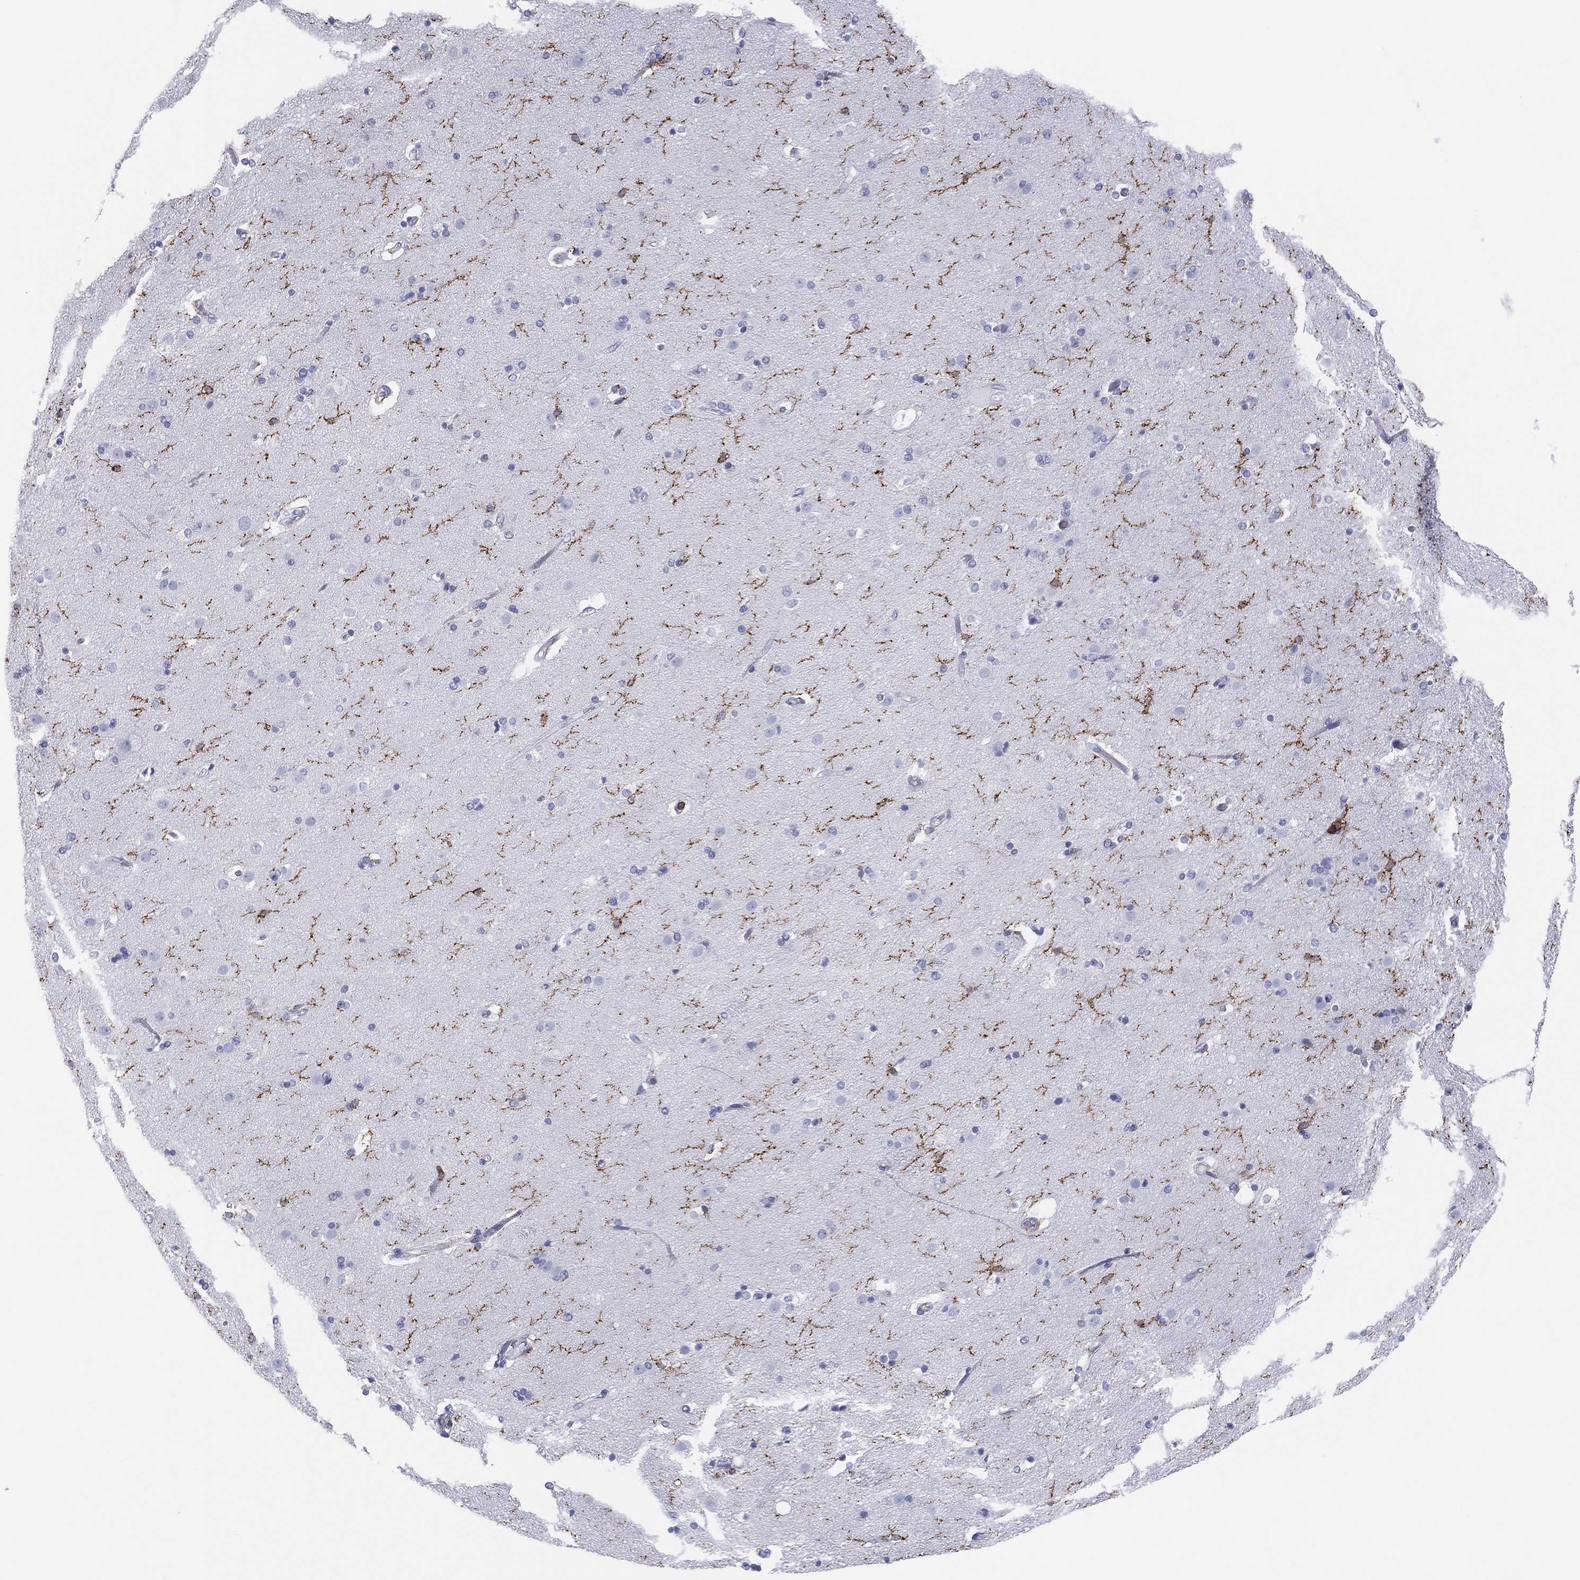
{"staining": {"intensity": "strong", "quantity": "25%-75%", "location": "cytoplasmic/membranous"}, "tissue": "caudate", "cell_type": "Glial cells", "image_type": "normal", "snomed": [{"axis": "morphology", "description": "Normal tissue, NOS"}, {"axis": "topography", "description": "Lateral ventricle wall"}], "caption": "DAB immunohistochemical staining of unremarkable human caudate reveals strong cytoplasmic/membranous protein expression in approximately 25%-75% of glial cells.", "gene": "SELPLG", "patient": {"sex": "male", "age": 54}}